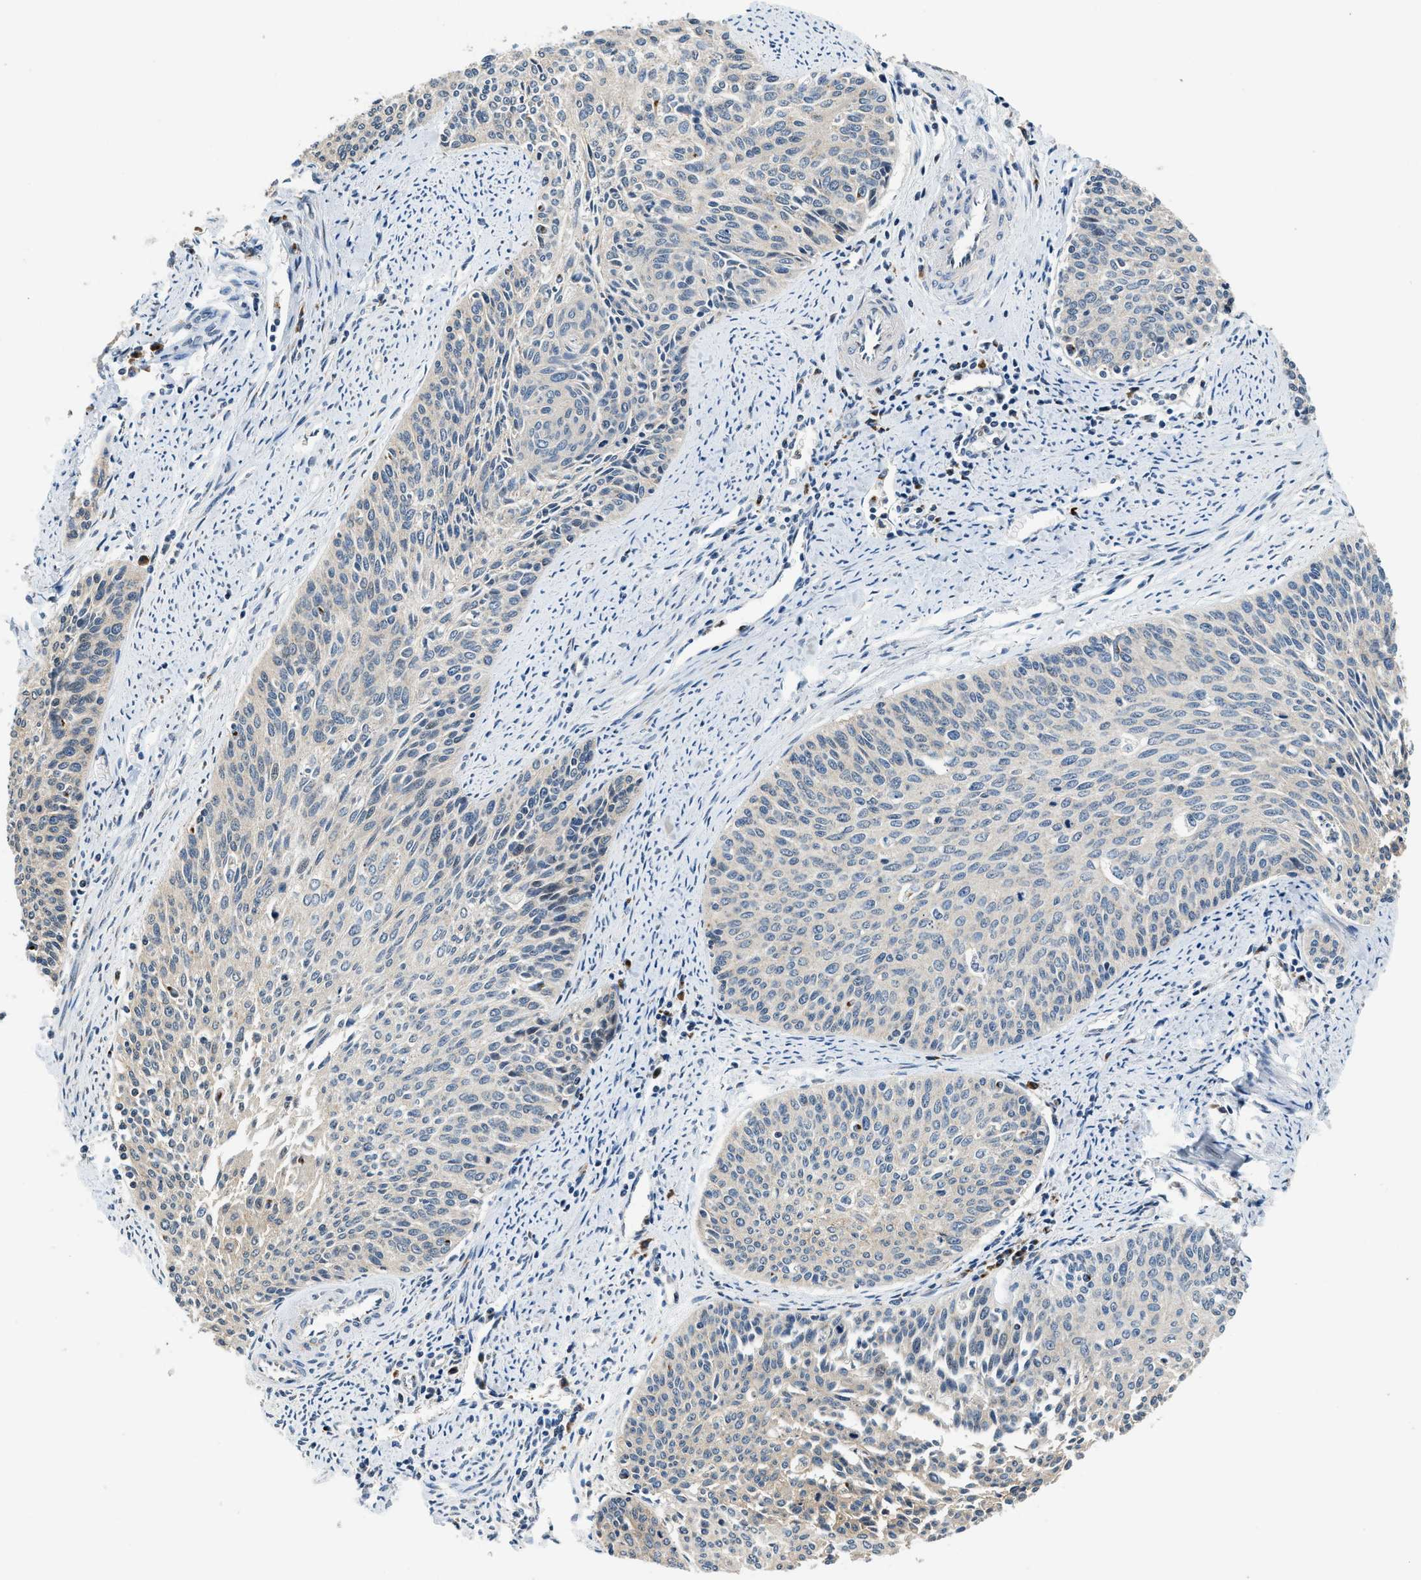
{"staining": {"intensity": "negative", "quantity": "none", "location": "none"}, "tissue": "cervical cancer", "cell_type": "Tumor cells", "image_type": "cancer", "snomed": [{"axis": "morphology", "description": "Squamous cell carcinoma, NOS"}, {"axis": "topography", "description": "Cervix"}], "caption": "Tumor cells are negative for brown protein staining in cervical cancer (squamous cell carcinoma).", "gene": "FUT8", "patient": {"sex": "female", "age": 55}}